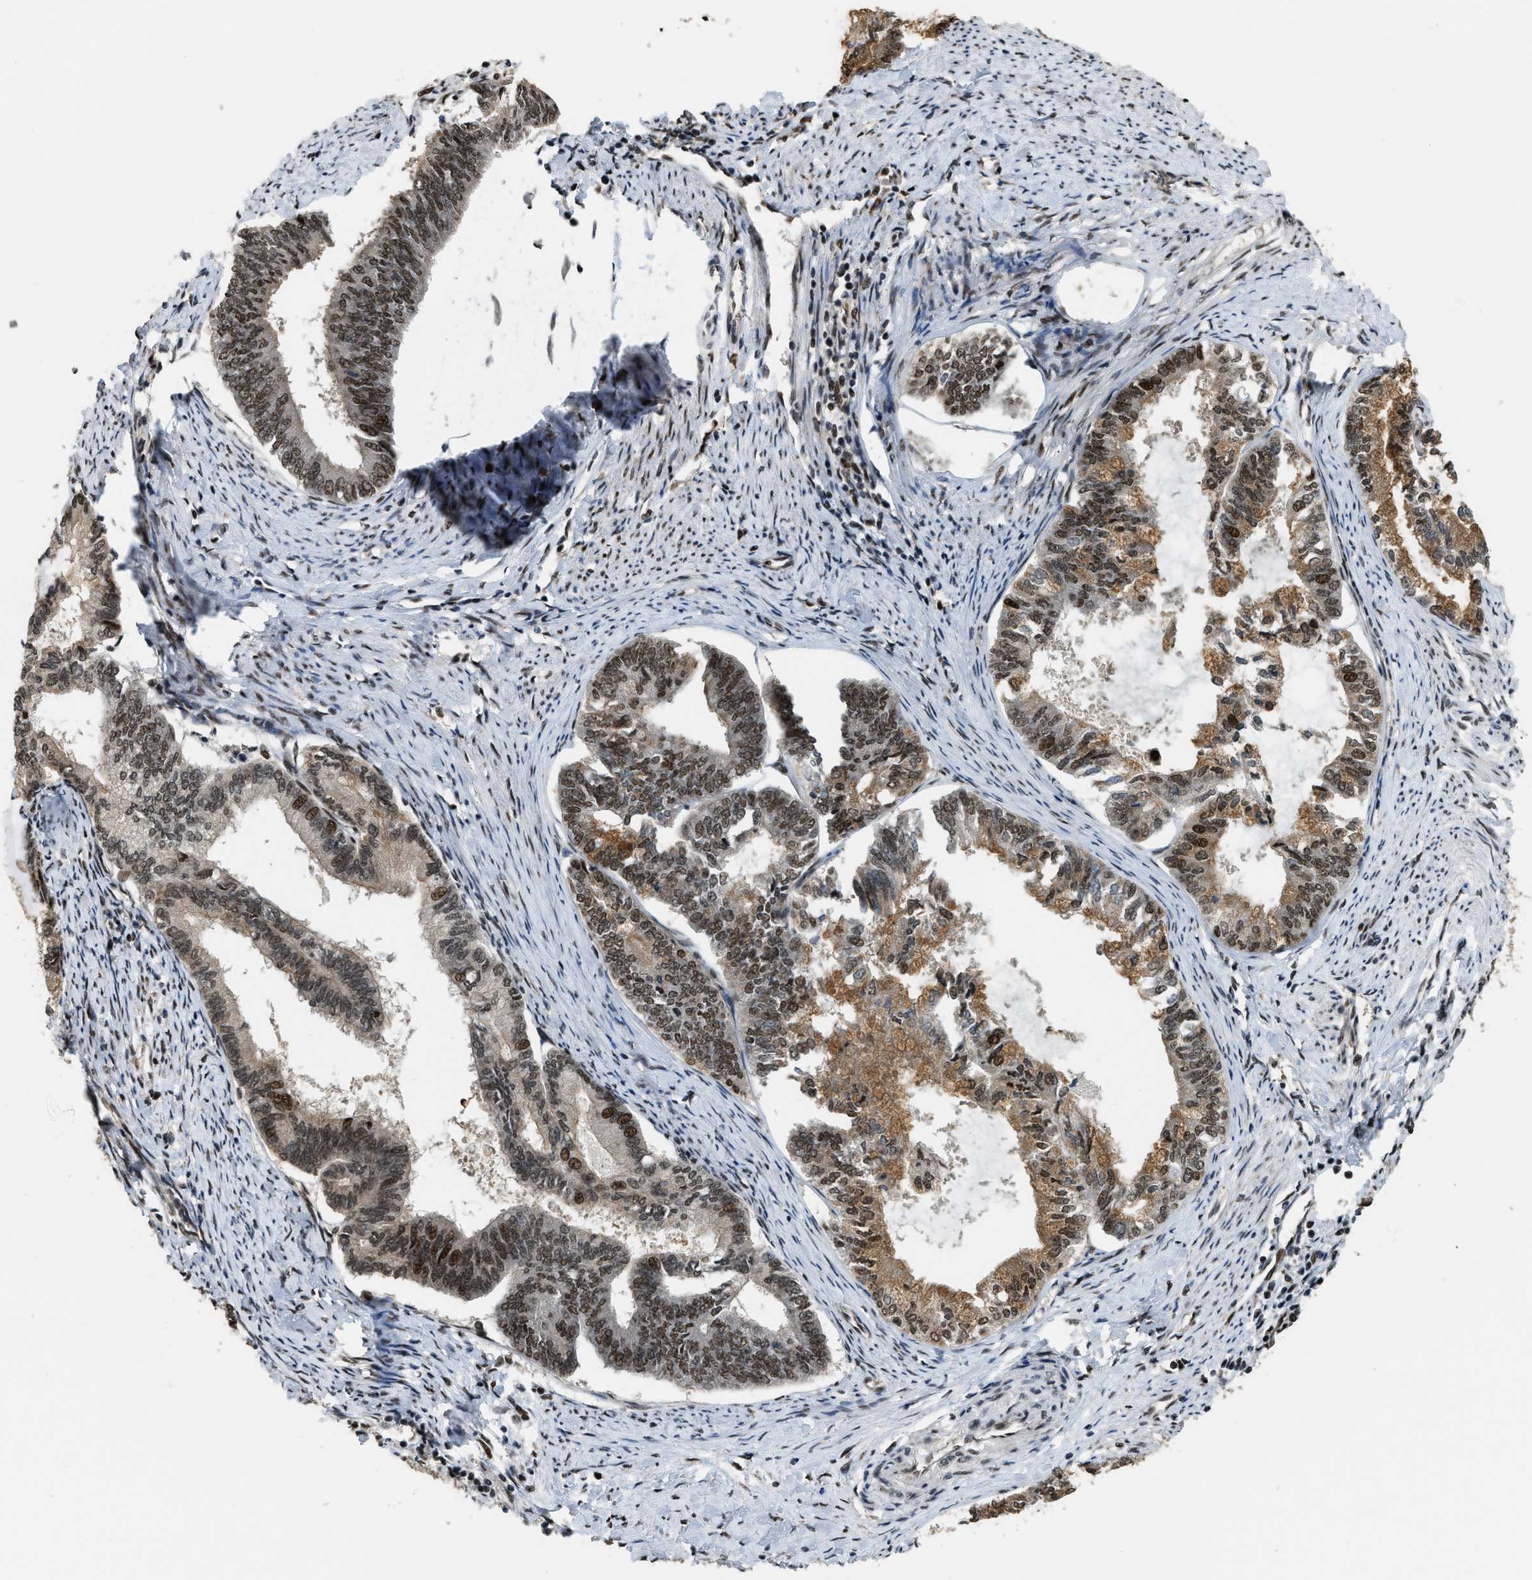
{"staining": {"intensity": "moderate", "quantity": ">75%", "location": "cytoplasmic/membranous,nuclear"}, "tissue": "endometrial cancer", "cell_type": "Tumor cells", "image_type": "cancer", "snomed": [{"axis": "morphology", "description": "Adenocarcinoma, NOS"}, {"axis": "topography", "description": "Endometrium"}], "caption": "Endometrial cancer (adenocarcinoma) tissue demonstrates moderate cytoplasmic/membranous and nuclear staining in approximately >75% of tumor cells, visualized by immunohistochemistry.", "gene": "SERTAD2", "patient": {"sex": "female", "age": 86}}